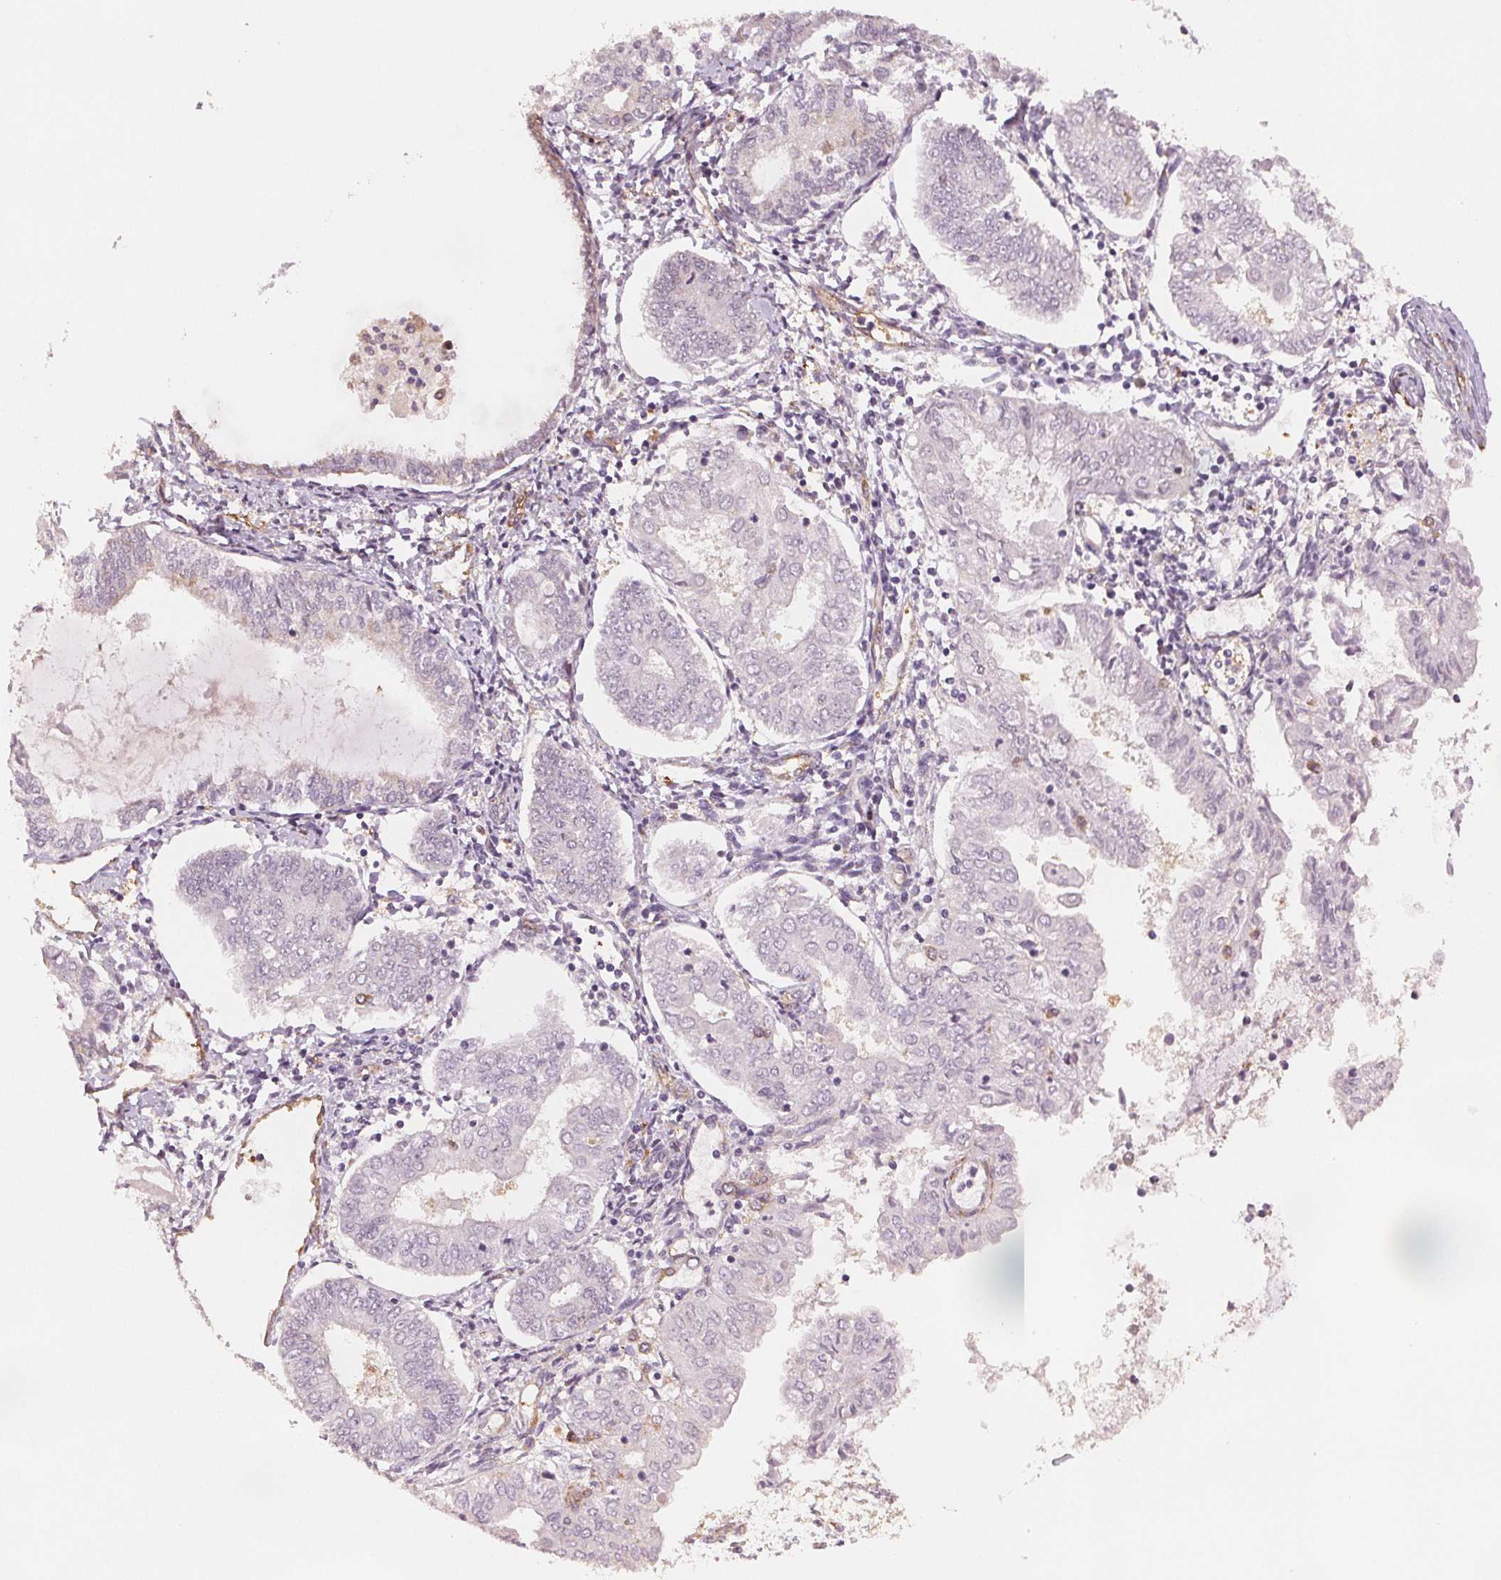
{"staining": {"intensity": "negative", "quantity": "none", "location": "none"}, "tissue": "endometrial cancer", "cell_type": "Tumor cells", "image_type": "cancer", "snomed": [{"axis": "morphology", "description": "Adenocarcinoma, NOS"}, {"axis": "topography", "description": "Endometrium"}], "caption": "A high-resolution photomicrograph shows immunohistochemistry (IHC) staining of endometrial adenocarcinoma, which reveals no significant staining in tumor cells.", "gene": "DIAPH2", "patient": {"sex": "female", "age": 68}}